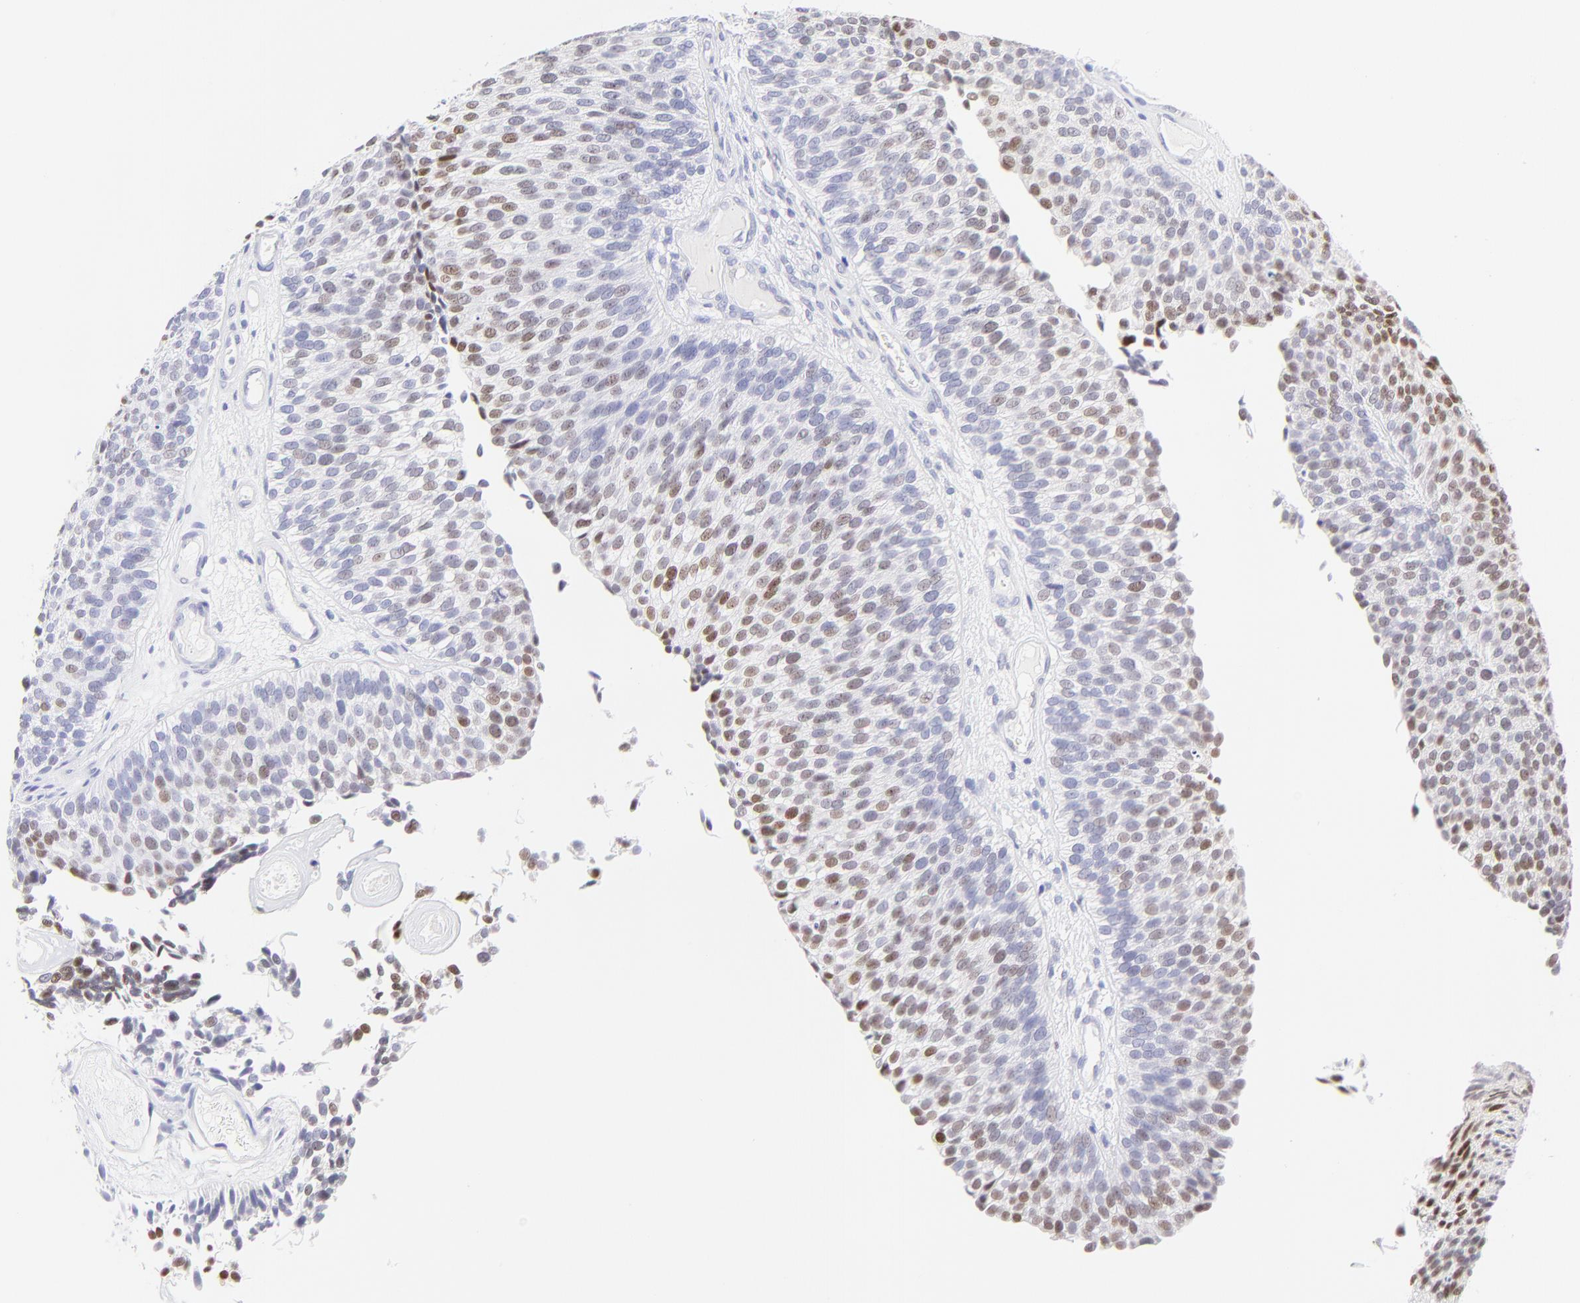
{"staining": {"intensity": "moderate", "quantity": "25%-75%", "location": "nuclear"}, "tissue": "urothelial cancer", "cell_type": "Tumor cells", "image_type": "cancer", "snomed": [{"axis": "morphology", "description": "Urothelial carcinoma, Low grade"}, {"axis": "topography", "description": "Urinary bladder"}], "caption": "DAB immunohistochemical staining of urothelial cancer reveals moderate nuclear protein expression in approximately 25%-75% of tumor cells.", "gene": "KLF4", "patient": {"sex": "male", "age": 84}}